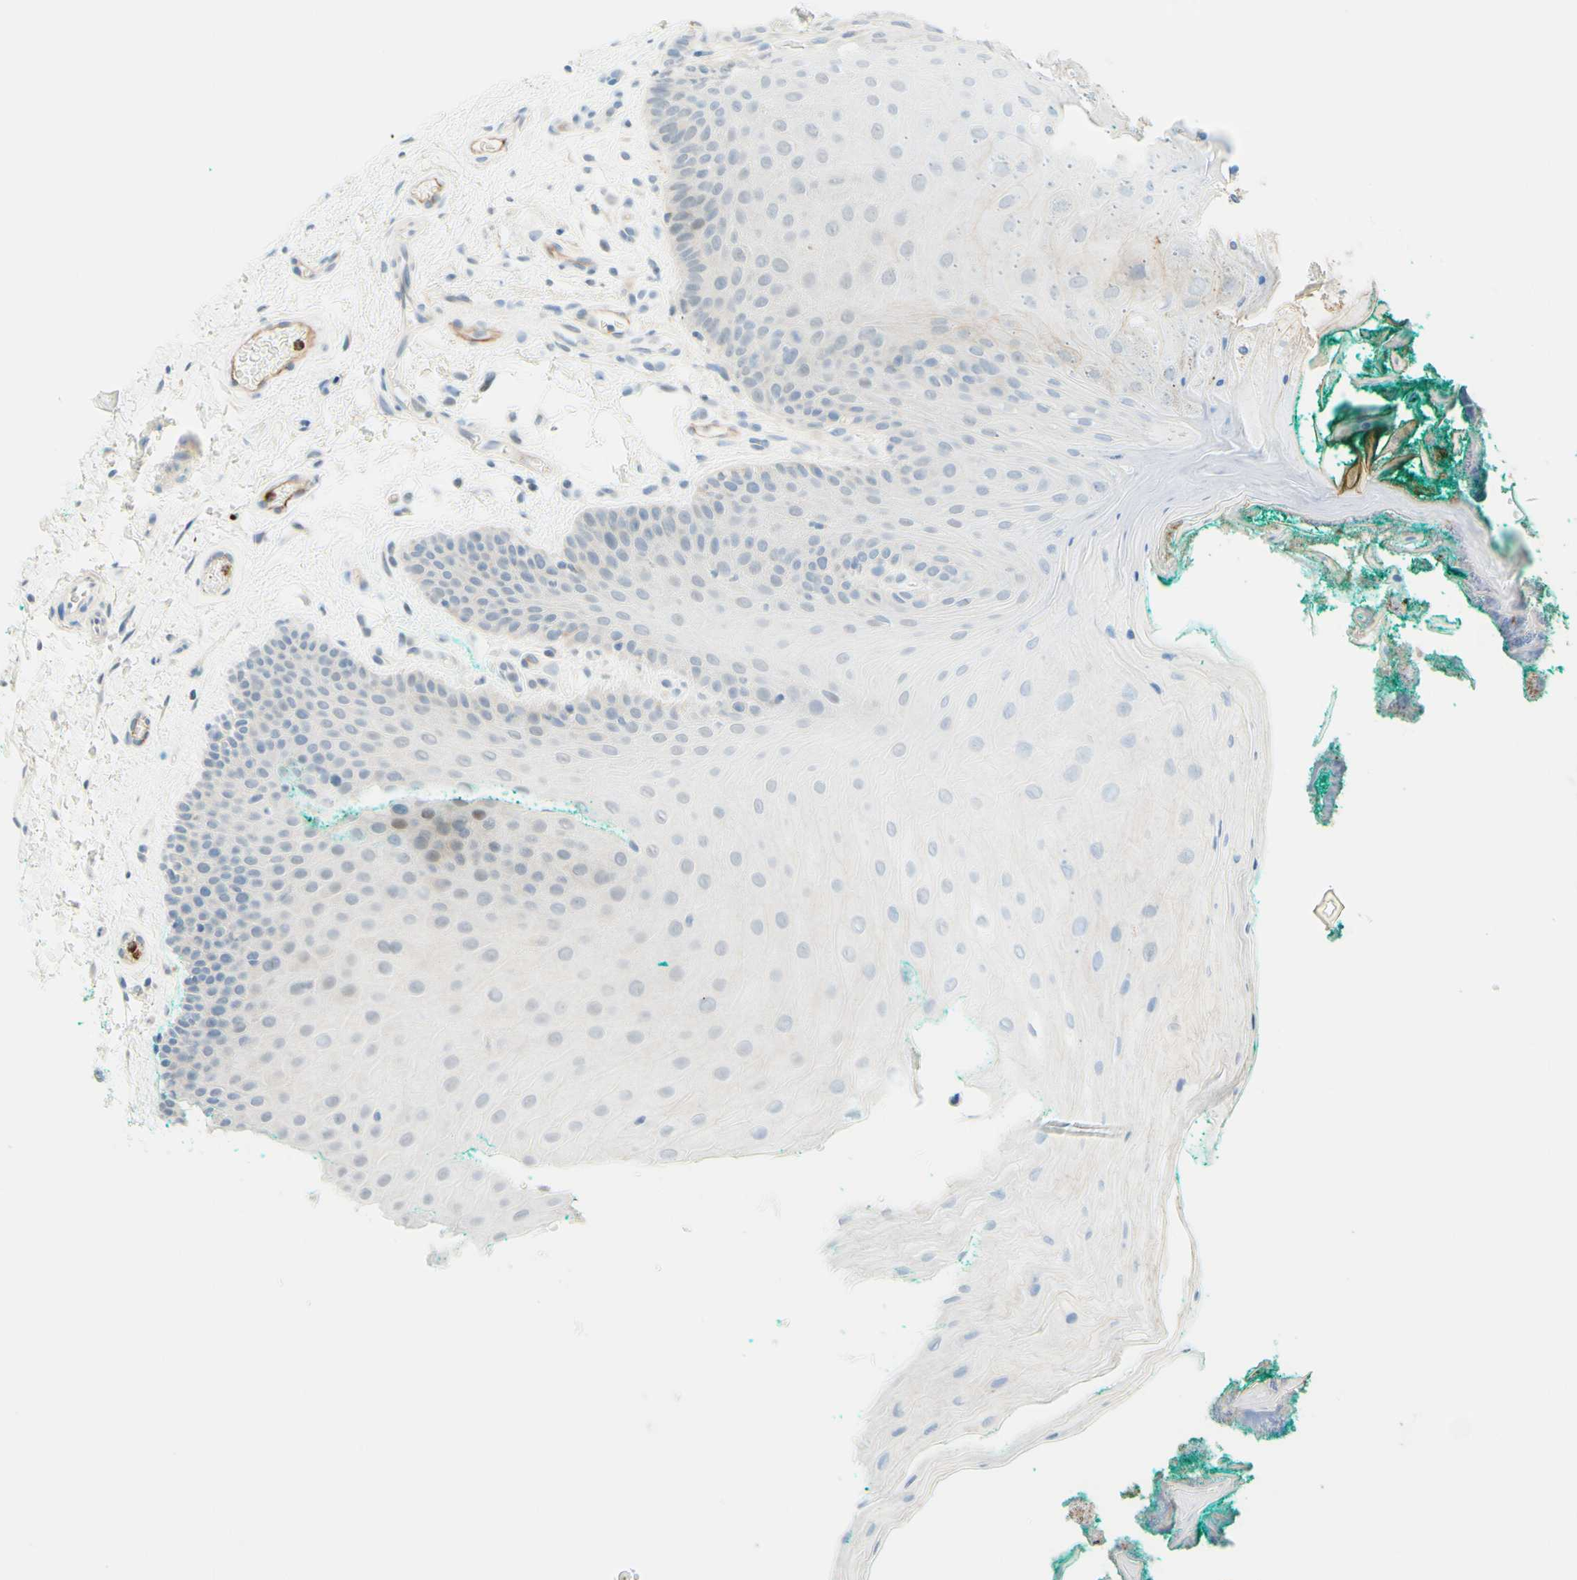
{"staining": {"intensity": "negative", "quantity": "none", "location": "none"}, "tissue": "oral mucosa", "cell_type": "Squamous epithelial cells", "image_type": "normal", "snomed": [{"axis": "morphology", "description": "Normal tissue, NOS"}, {"axis": "topography", "description": "Skeletal muscle"}, {"axis": "topography", "description": "Oral tissue"}], "caption": "DAB (3,3'-diaminobenzidine) immunohistochemical staining of unremarkable oral mucosa shows no significant positivity in squamous epithelial cells.", "gene": "TREM2", "patient": {"sex": "male", "age": 58}}